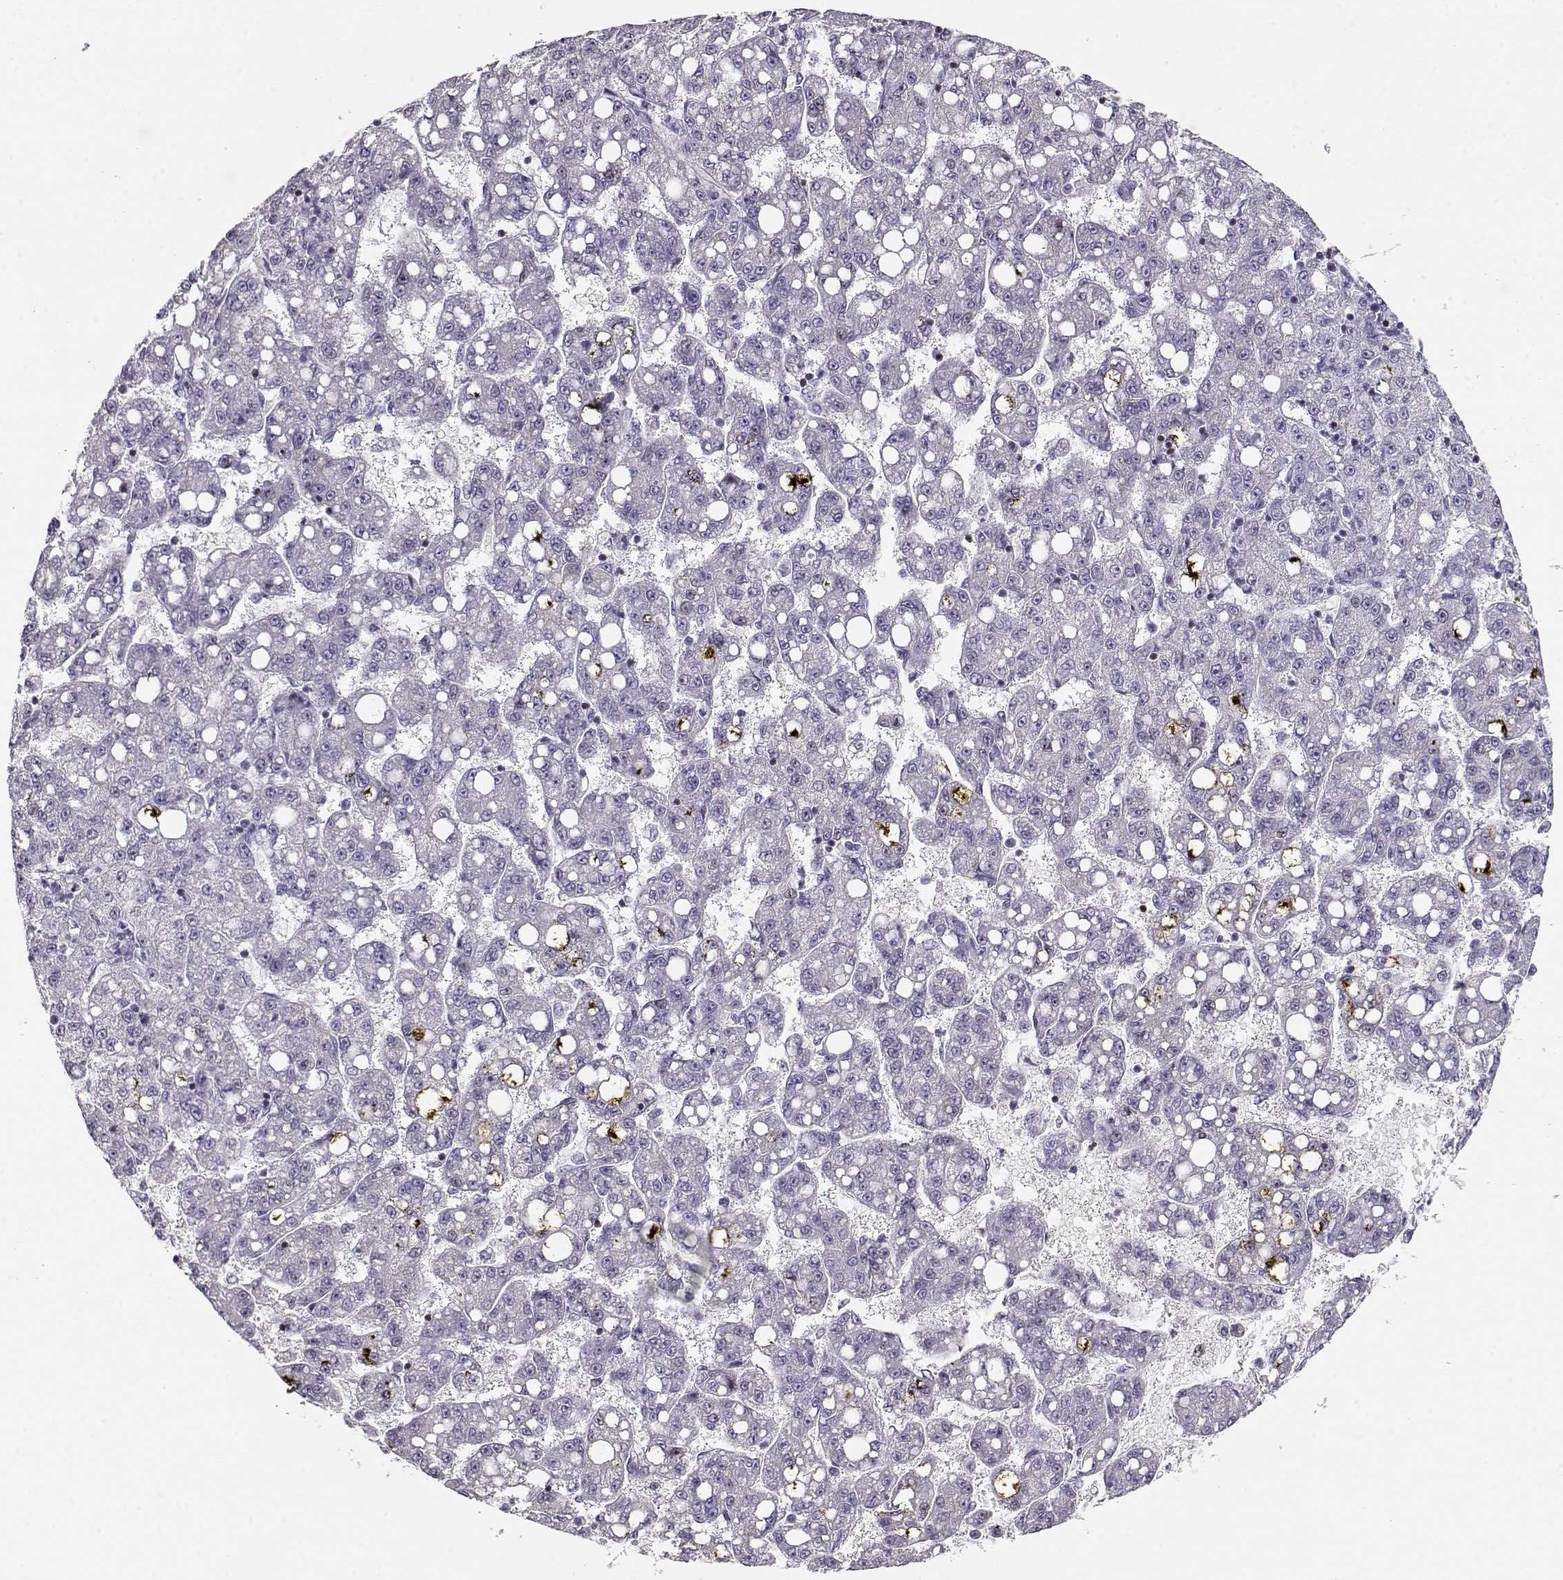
{"staining": {"intensity": "negative", "quantity": "none", "location": "none"}, "tissue": "liver cancer", "cell_type": "Tumor cells", "image_type": "cancer", "snomed": [{"axis": "morphology", "description": "Carcinoma, Hepatocellular, NOS"}, {"axis": "topography", "description": "Liver"}], "caption": "An image of human liver cancer is negative for staining in tumor cells. The staining was performed using DAB to visualize the protein expression in brown, while the nuclei were stained in blue with hematoxylin (Magnification: 20x).", "gene": "CRX", "patient": {"sex": "female", "age": 65}}